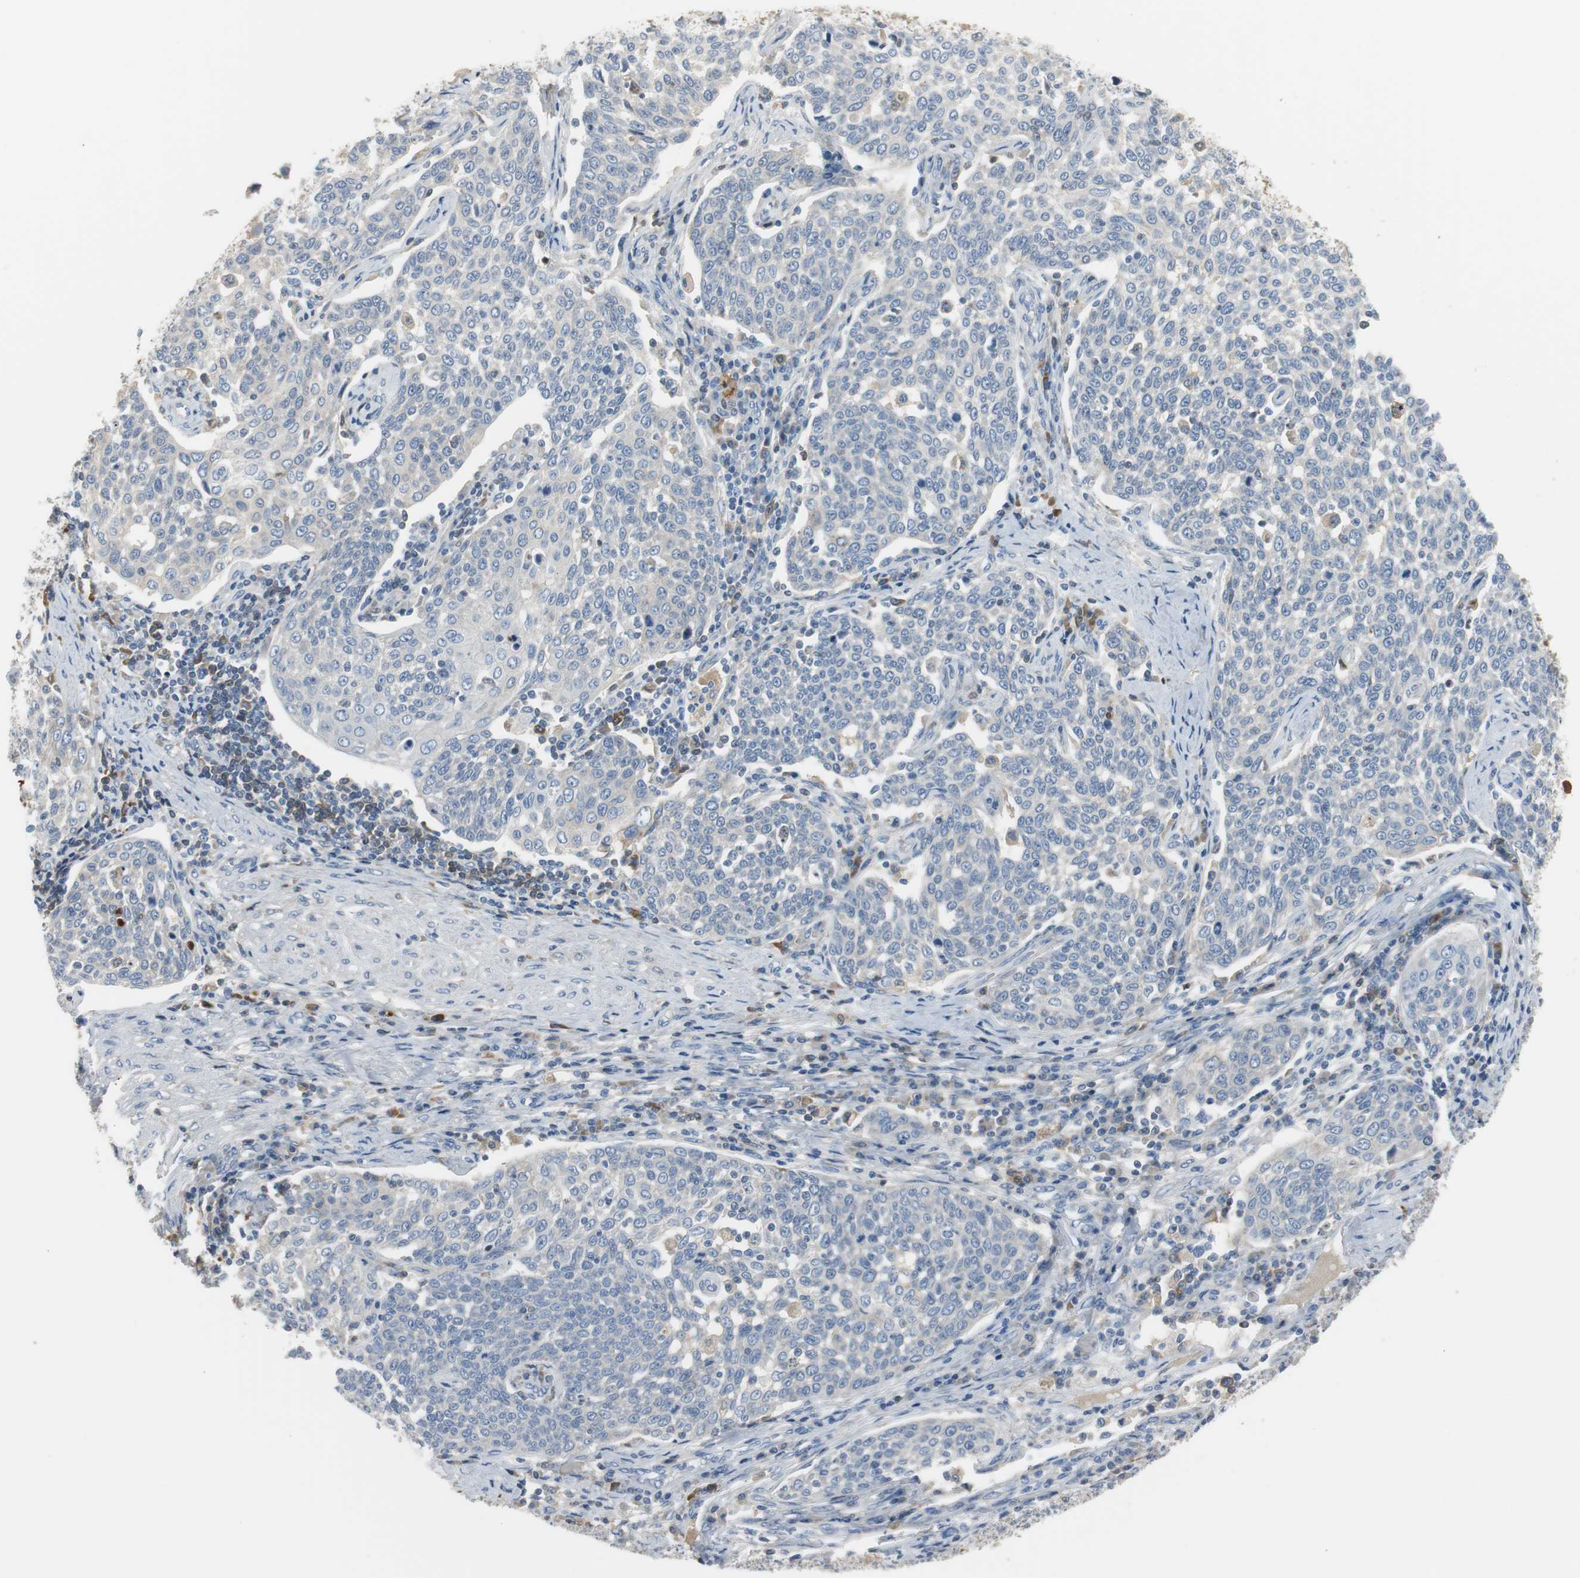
{"staining": {"intensity": "negative", "quantity": "none", "location": "none"}, "tissue": "cervical cancer", "cell_type": "Tumor cells", "image_type": "cancer", "snomed": [{"axis": "morphology", "description": "Squamous cell carcinoma, NOS"}, {"axis": "topography", "description": "Cervix"}], "caption": "The micrograph shows no staining of tumor cells in cervical cancer (squamous cell carcinoma).", "gene": "SERPINF1", "patient": {"sex": "female", "age": 34}}